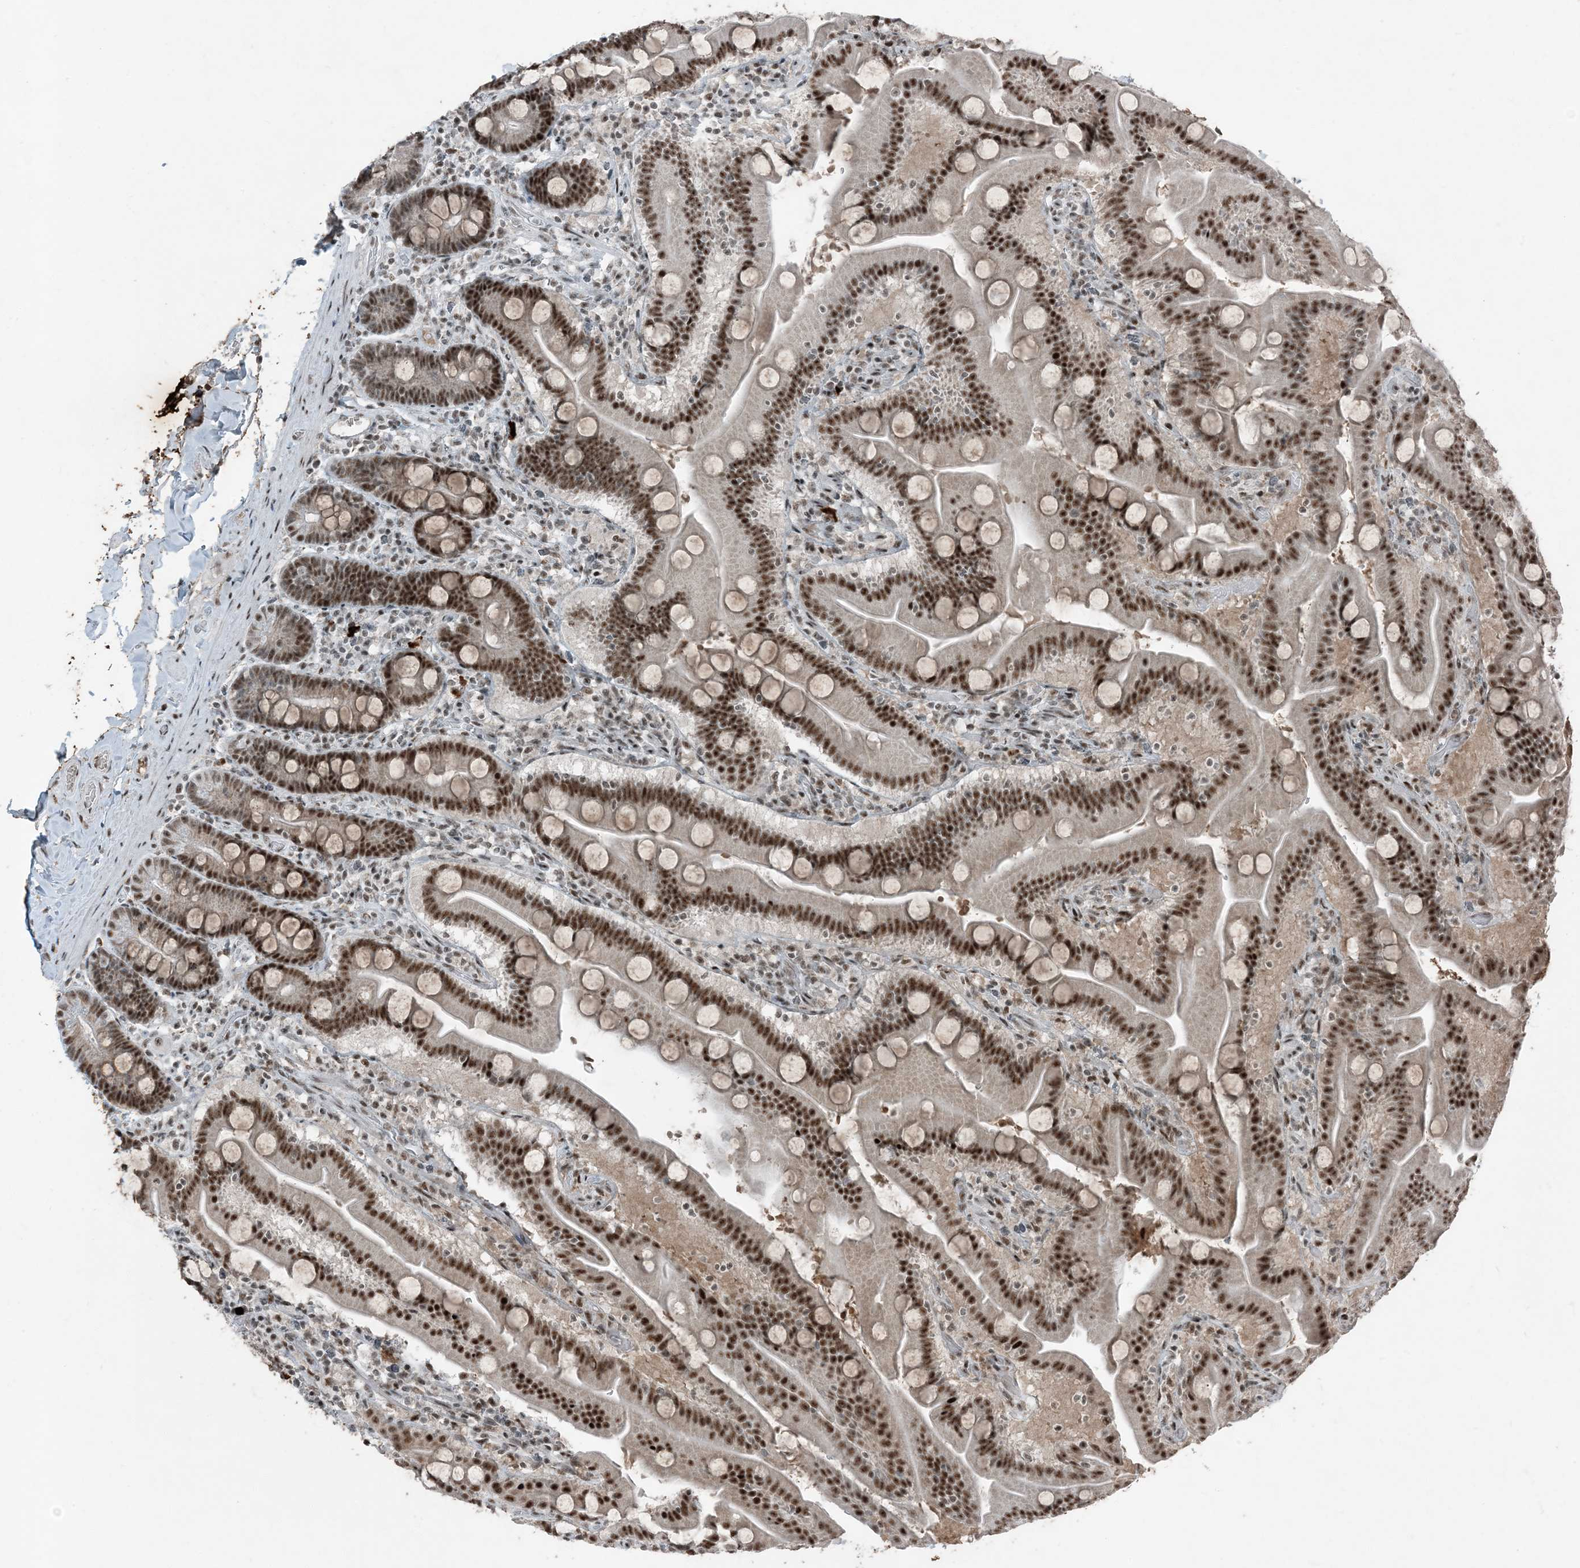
{"staining": {"intensity": "strong", "quantity": ">75%", "location": "nuclear"}, "tissue": "duodenum", "cell_type": "Glandular cells", "image_type": "normal", "snomed": [{"axis": "morphology", "description": "Normal tissue, NOS"}, {"axis": "topography", "description": "Duodenum"}], "caption": "Protein staining of unremarkable duodenum exhibits strong nuclear staining in about >75% of glandular cells. (Stains: DAB (3,3'-diaminobenzidine) in brown, nuclei in blue, Microscopy: brightfield microscopy at high magnification).", "gene": "TADA2B", "patient": {"sex": "male", "age": 55}}